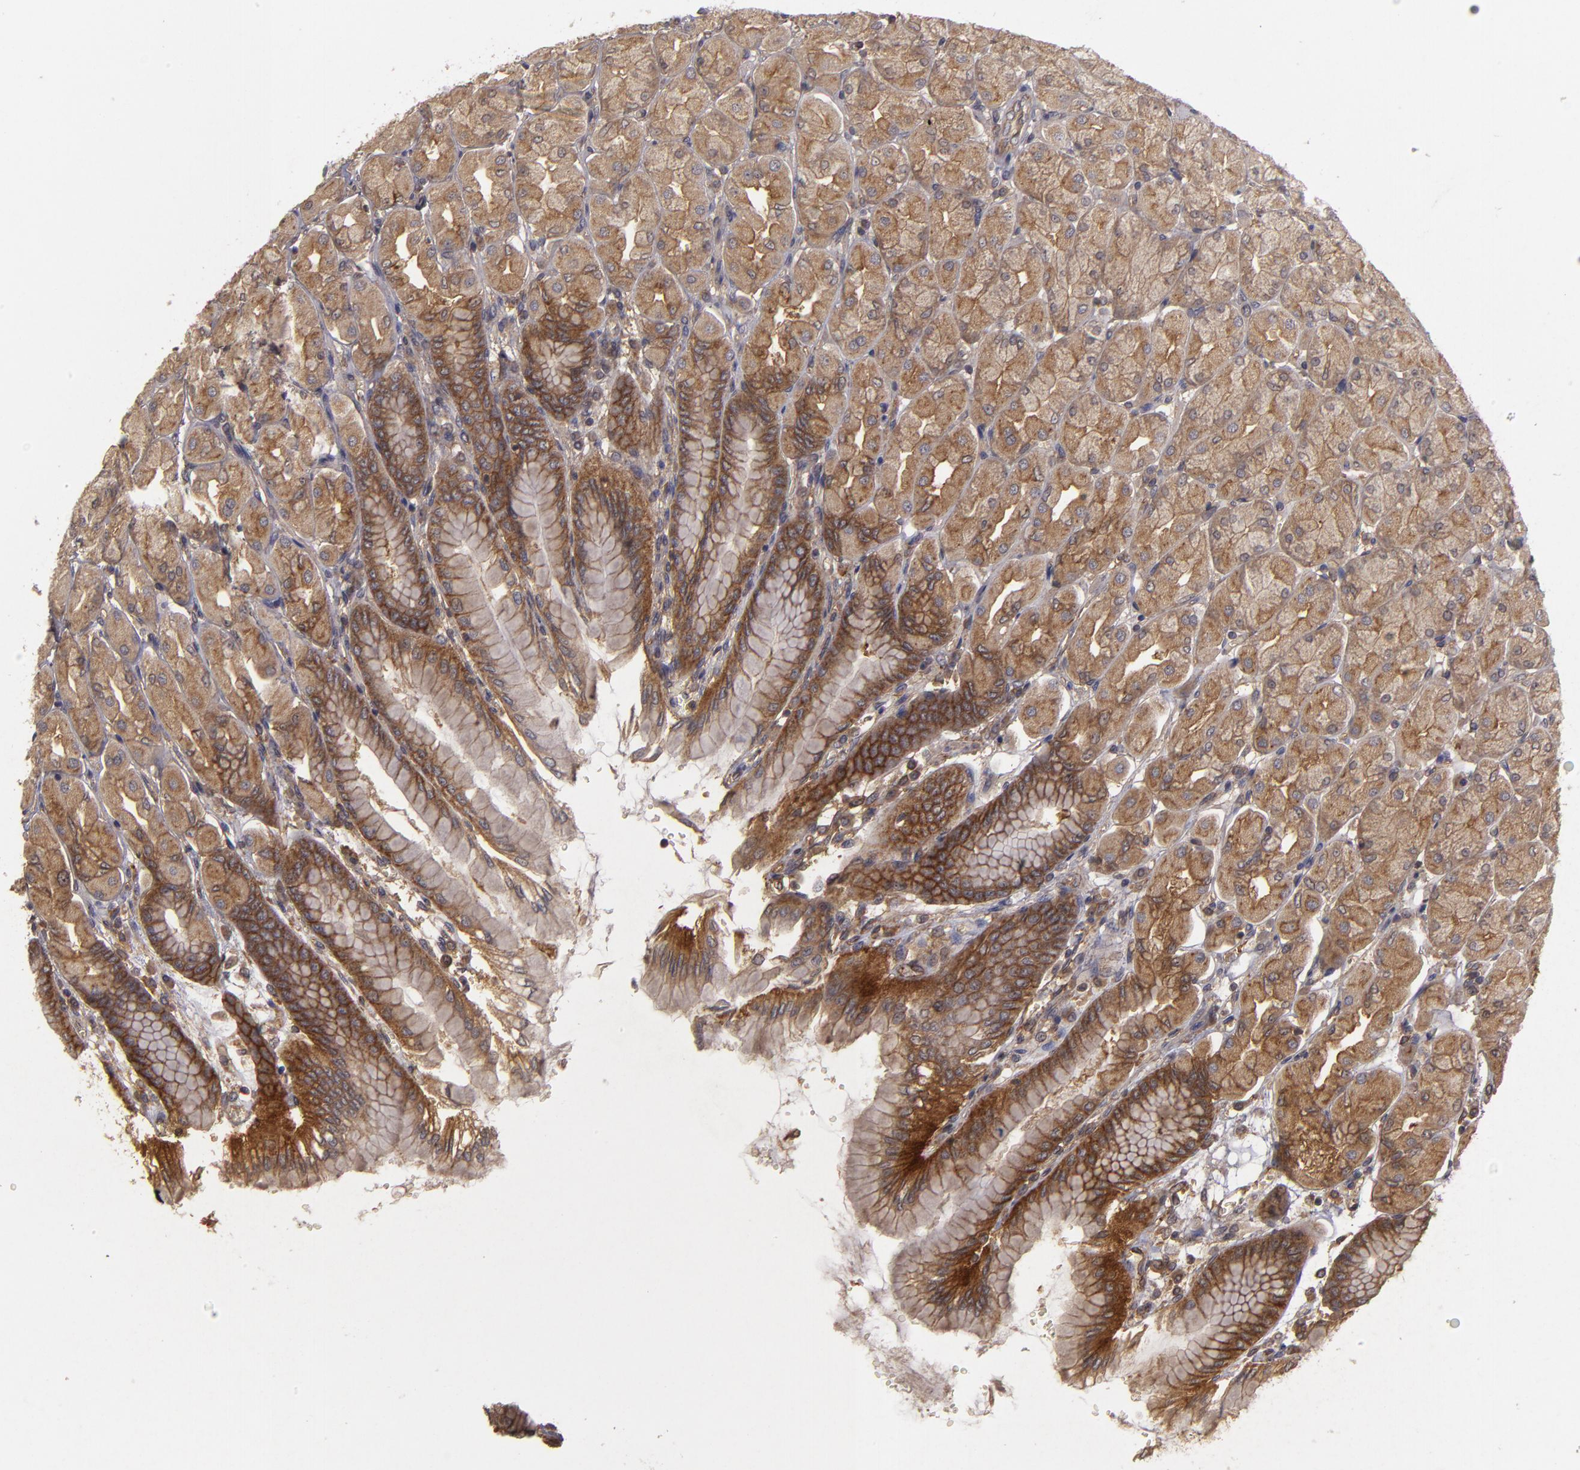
{"staining": {"intensity": "strong", "quantity": ">75%", "location": "cytoplasmic/membranous"}, "tissue": "stomach", "cell_type": "Glandular cells", "image_type": "normal", "snomed": [{"axis": "morphology", "description": "Normal tissue, NOS"}, {"axis": "topography", "description": "Stomach, upper"}], "caption": "Strong cytoplasmic/membranous protein expression is identified in approximately >75% of glandular cells in stomach. (Brightfield microscopy of DAB IHC at high magnification).", "gene": "HRAS", "patient": {"sex": "female", "age": 56}}